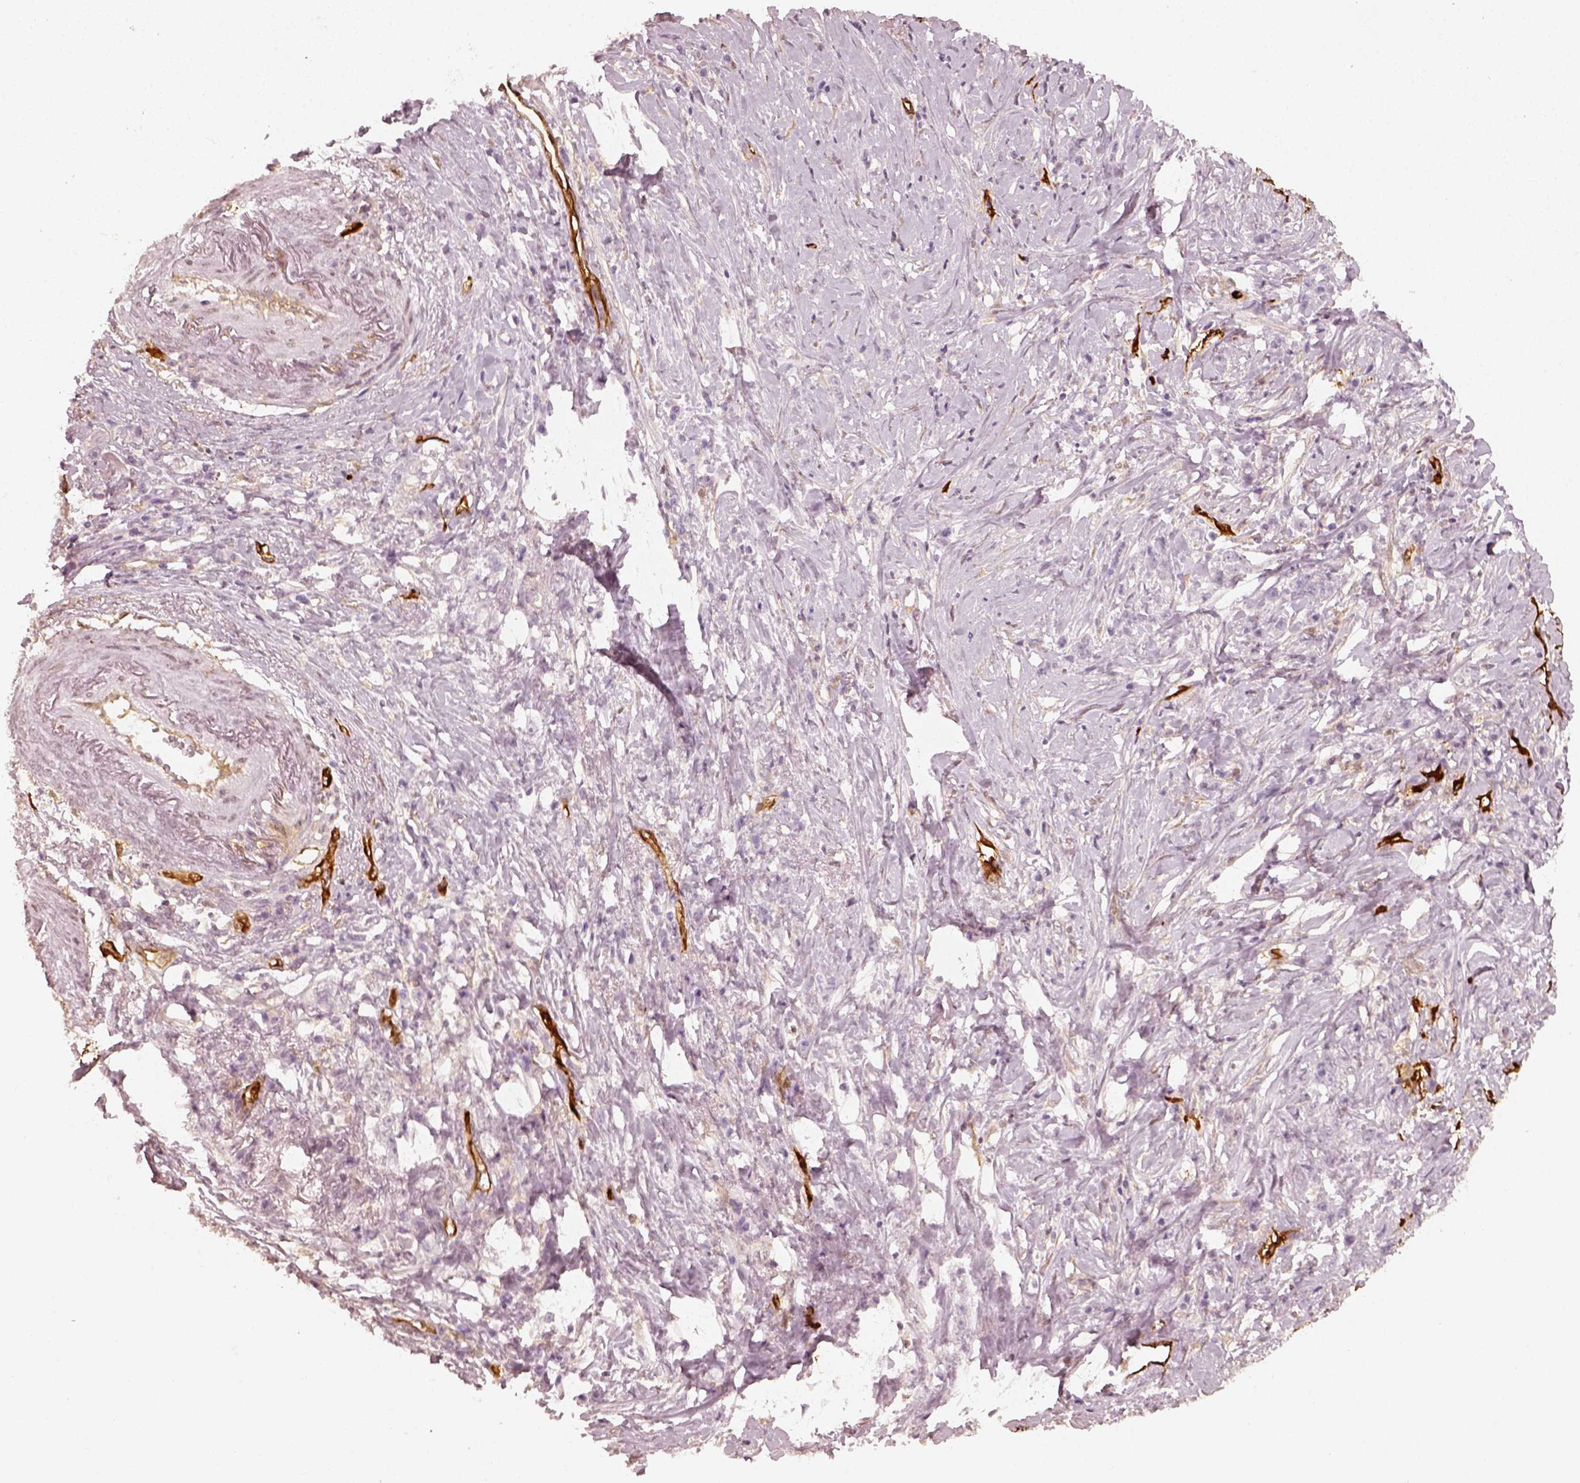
{"staining": {"intensity": "negative", "quantity": "none", "location": "none"}, "tissue": "stomach cancer", "cell_type": "Tumor cells", "image_type": "cancer", "snomed": [{"axis": "morphology", "description": "Adenocarcinoma, NOS"}, {"axis": "topography", "description": "Stomach, lower"}], "caption": "A photomicrograph of adenocarcinoma (stomach) stained for a protein demonstrates no brown staining in tumor cells. The staining was performed using DAB to visualize the protein expression in brown, while the nuclei were stained in blue with hematoxylin (Magnification: 20x).", "gene": "FSCN1", "patient": {"sex": "male", "age": 88}}